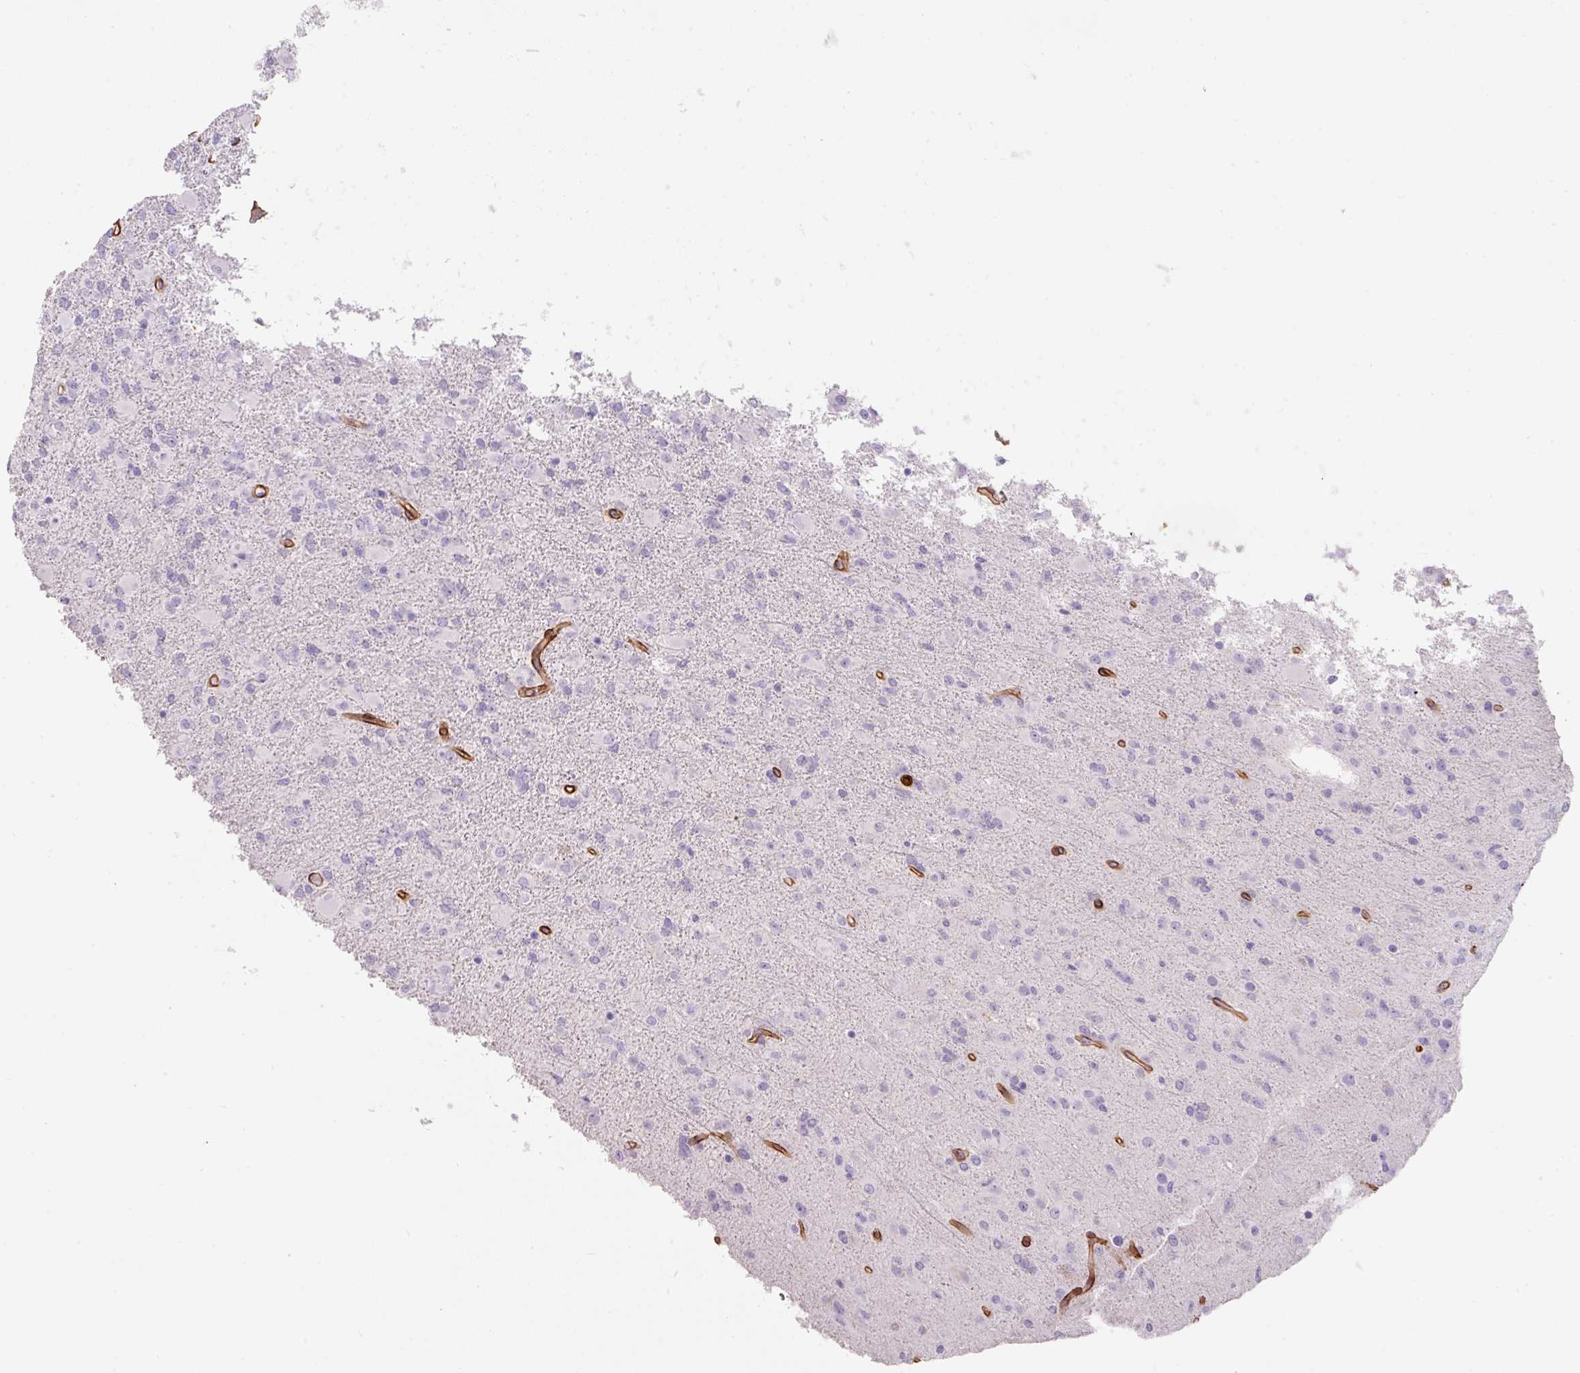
{"staining": {"intensity": "negative", "quantity": "none", "location": "none"}, "tissue": "glioma", "cell_type": "Tumor cells", "image_type": "cancer", "snomed": [{"axis": "morphology", "description": "Glioma, malignant, Low grade"}, {"axis": "topography", "description": "Brain"}], "caption": "Immunohistochemistry of human malignant glioma (low-grade) exhibits no positivity in tumor cells. Brightfield microscopy of IHC stained with DAB (3,3'-diaminobenzidine) (brown) and hematoxylin (blue), captured at high magnification.", "gene": "LOXL4", "patient": {"sex": "male", "age": 65}}